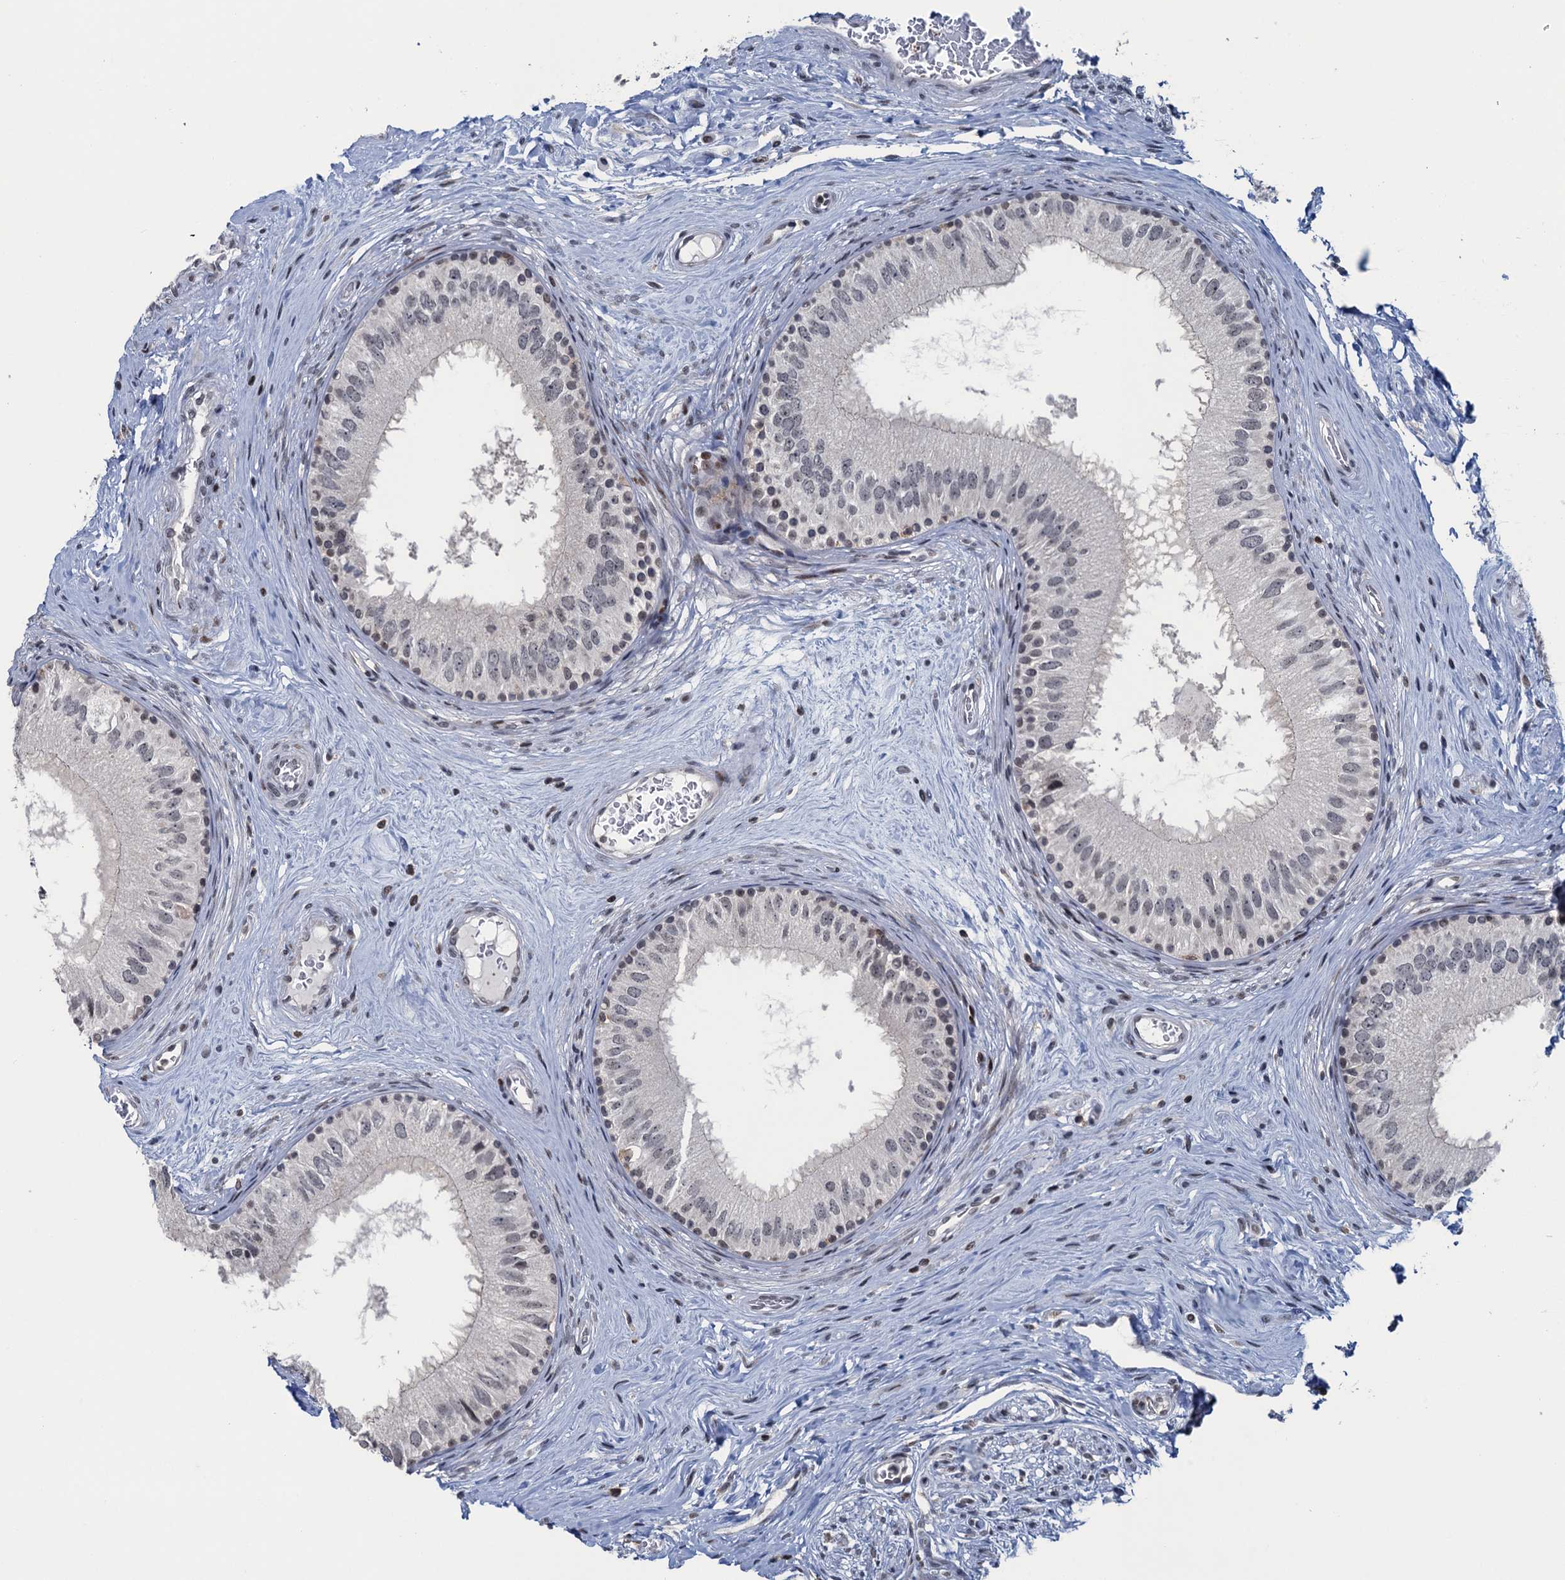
{"staining": {"intensity": "negative", "quantity": "none", "location": "none"}, "tissue": "epididymis", "cell_type": "Glandular cells", "image_type": "normal", "snomed": [{"axis": "morphology", "description": "Normal tissue, NOS"}, {"axis": "topography", "description": "Epididymis"}], "caption": "Glandular cells show no significant protein staining in benign epididymis. The staining is performed using DAB (3,3'-diaminobenzidine) brown chromogen with nuclei counter-stained in using hematoxylin.", "gene": "FYB1", "patient": {"sex": "male", "age": 33}}